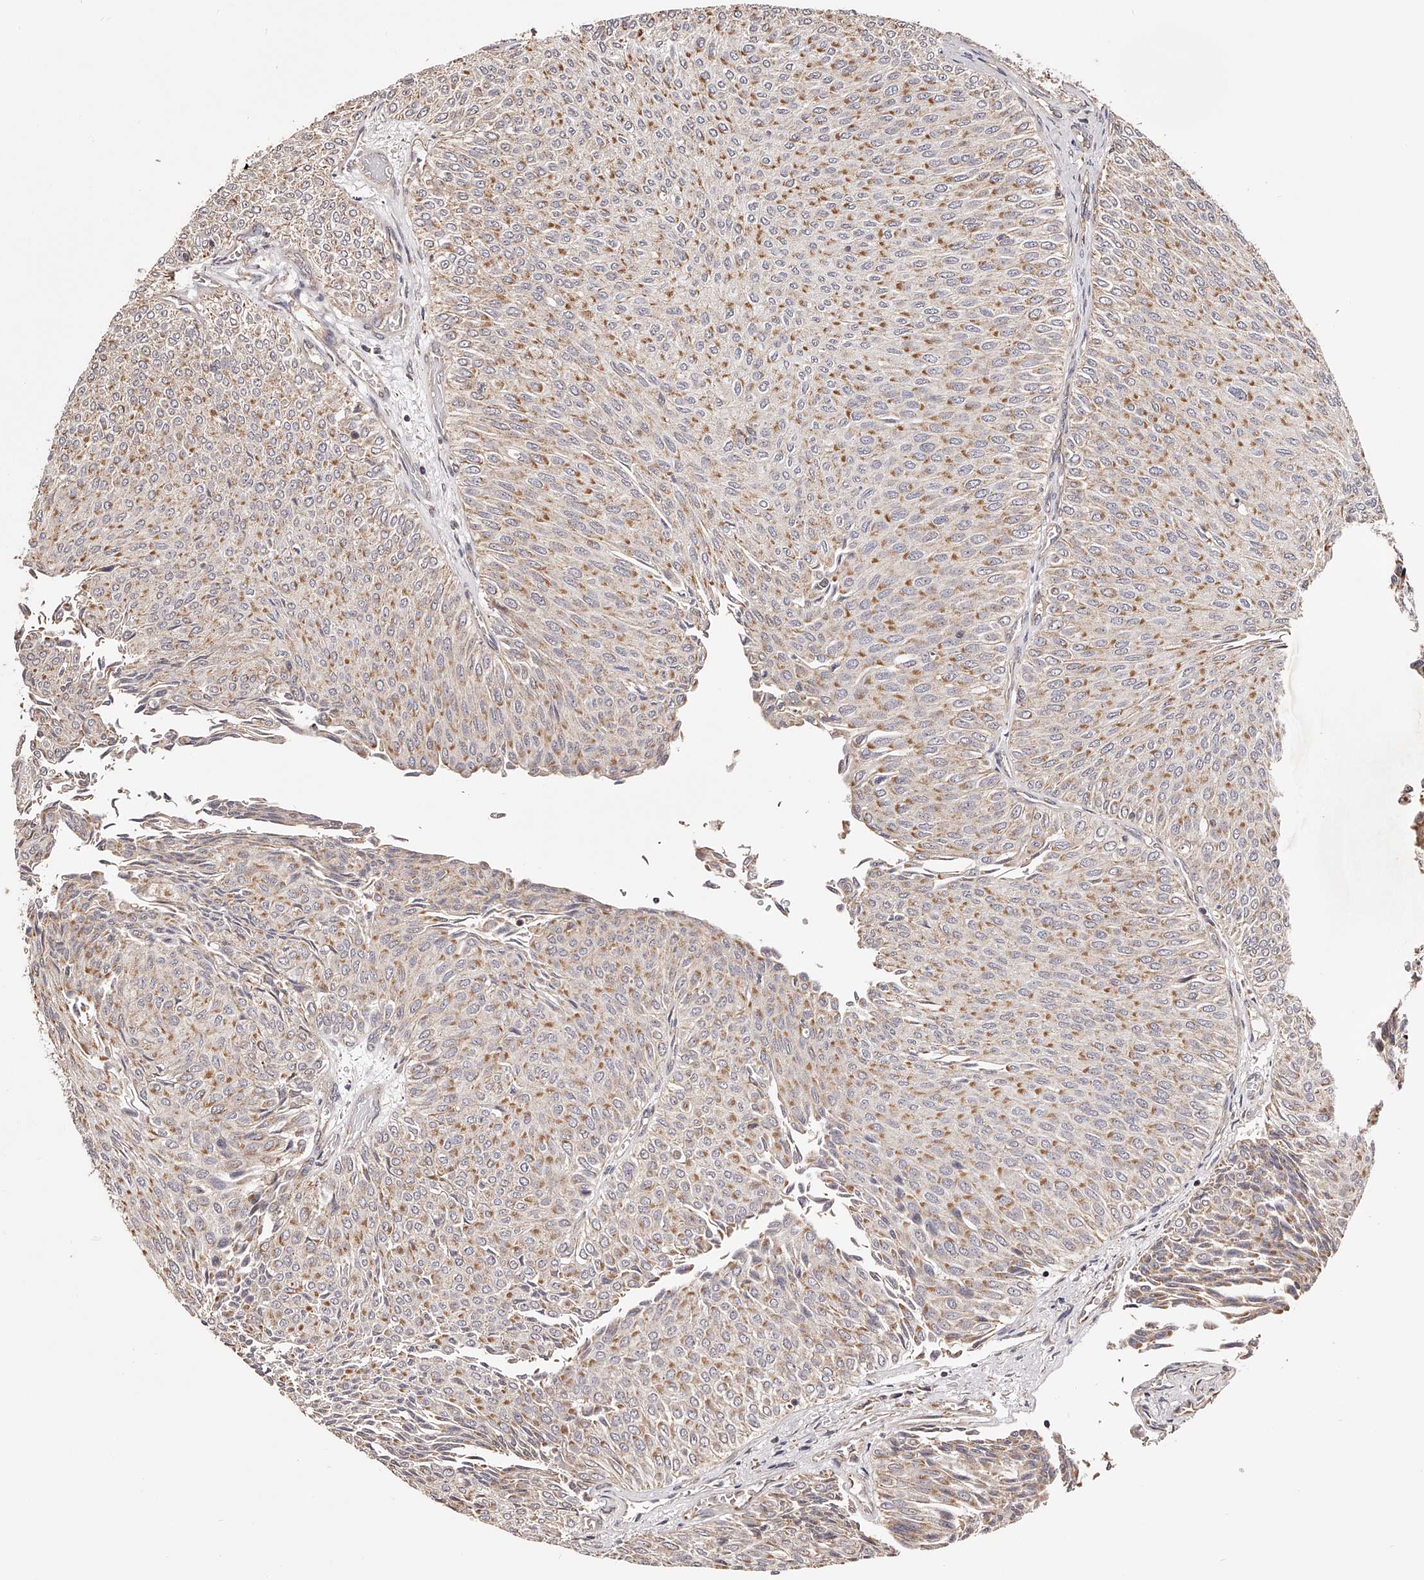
{"staining": {"intensity": "moderate", "quantity": ">75%", "location": "cytoplasmic/membranous"}, "tissue": "urothelial cancer", "cell_type": "Tumor cells", "image_type": "cancer", "snomed": [{"axis": "morphology", "description": "Urothelial carcinoma, Low grade"}, {"axis": "topography", "description": "Urinary bladder"}], "caption": "Protein analysis of urothelial carcinoma (low-grade) tissue demonstrates moderate cytoplasmic/membranous expression in approximately >75% of tumor cells.", "gene": "USP21", "patient": {"sex": "male", "age": 78}}